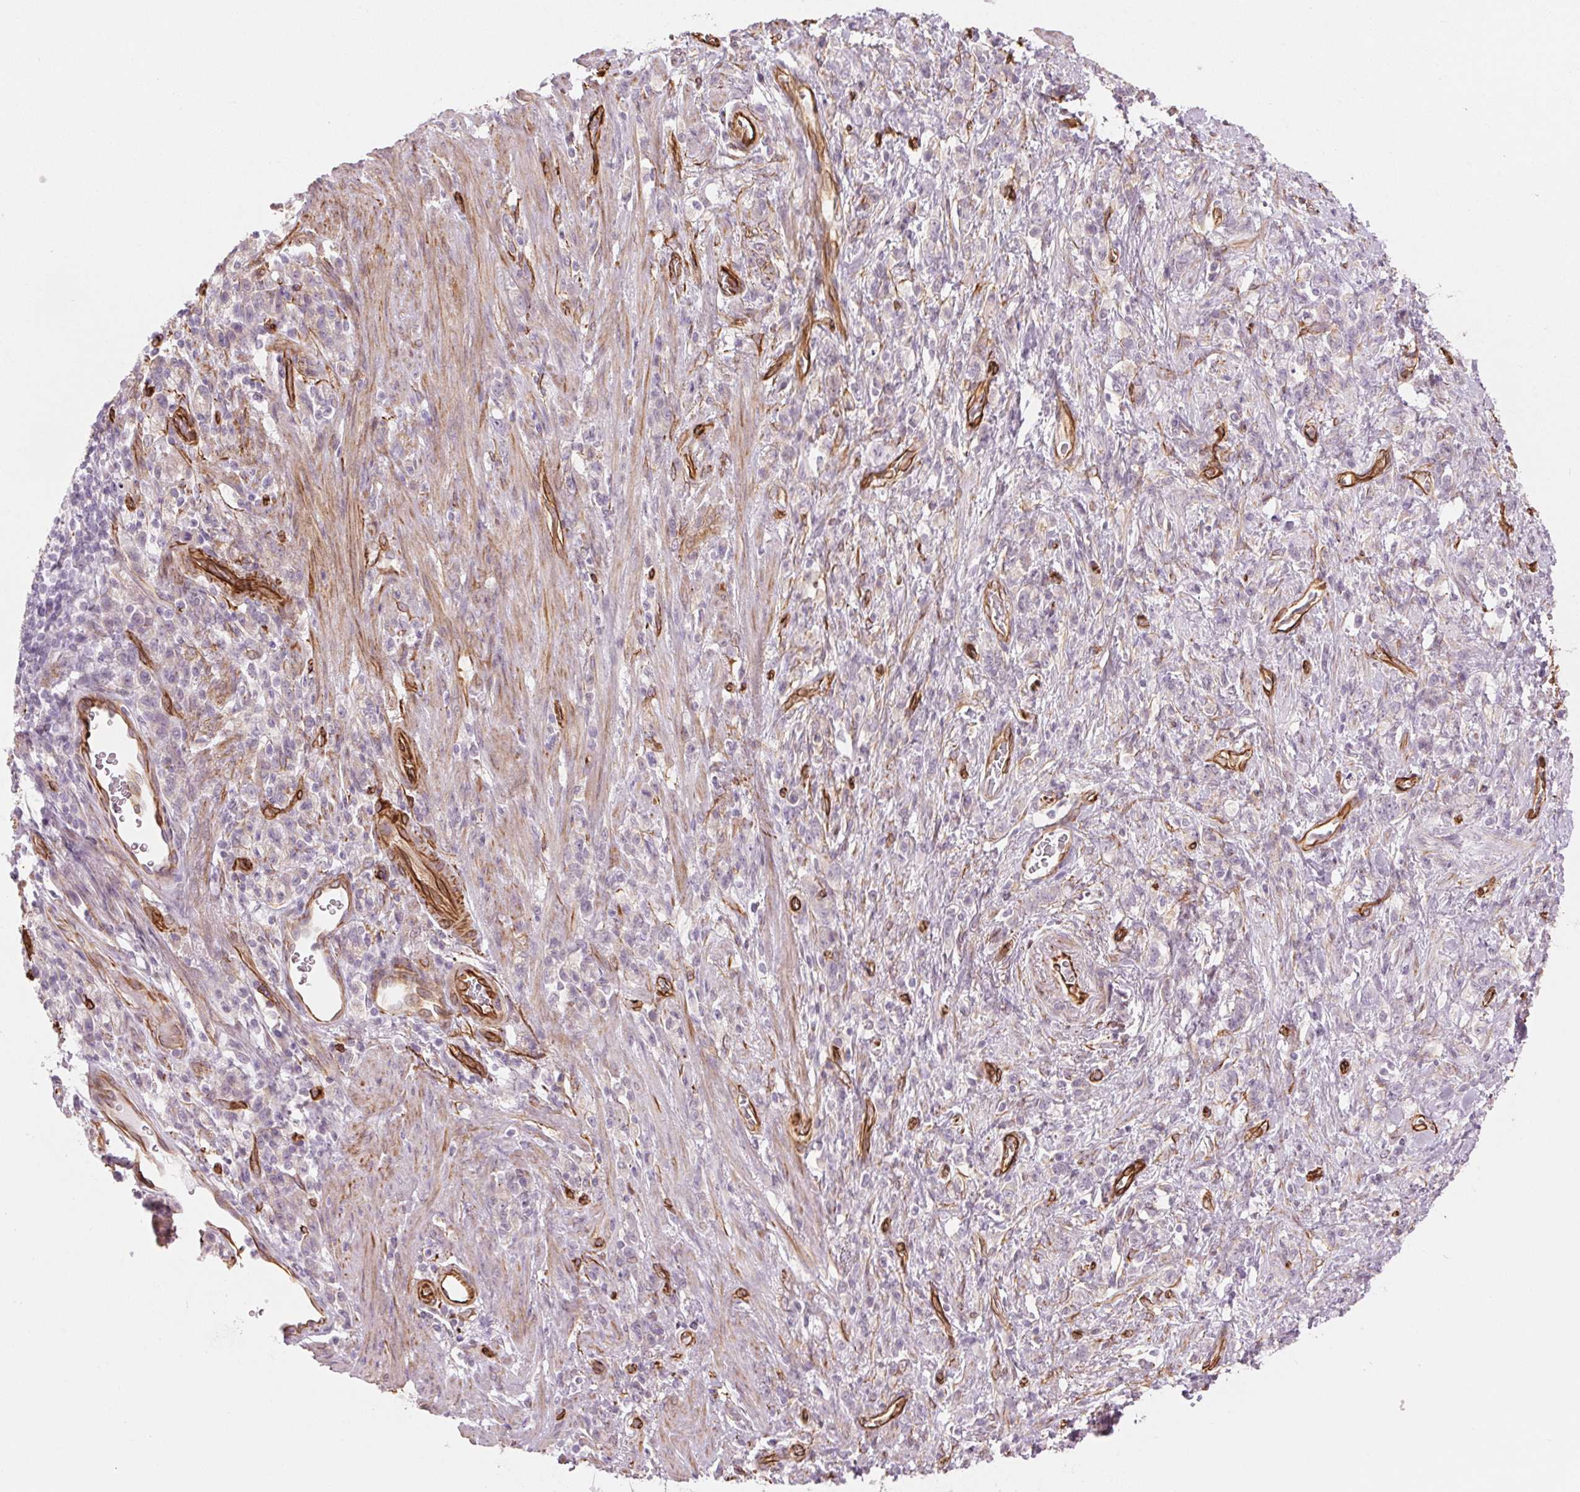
{"staining": {"intensity": "negative", "quantity": "none", "location": "none"}, "tissue": "stomach cancer", "cell_type": "Tumor cells", "image_type": "cancer", "snomed": [{"axis": "morphology", "description": "Adenocarcinoma, NOS"}, {"axis": "topography", "description": "Stomach"}], "caption": "Stomach cancer stained for a protein using IHC exhibits no expression tumor cells.", "gene": "CLPS", "patient": {"sex": "male", "age": 77}}